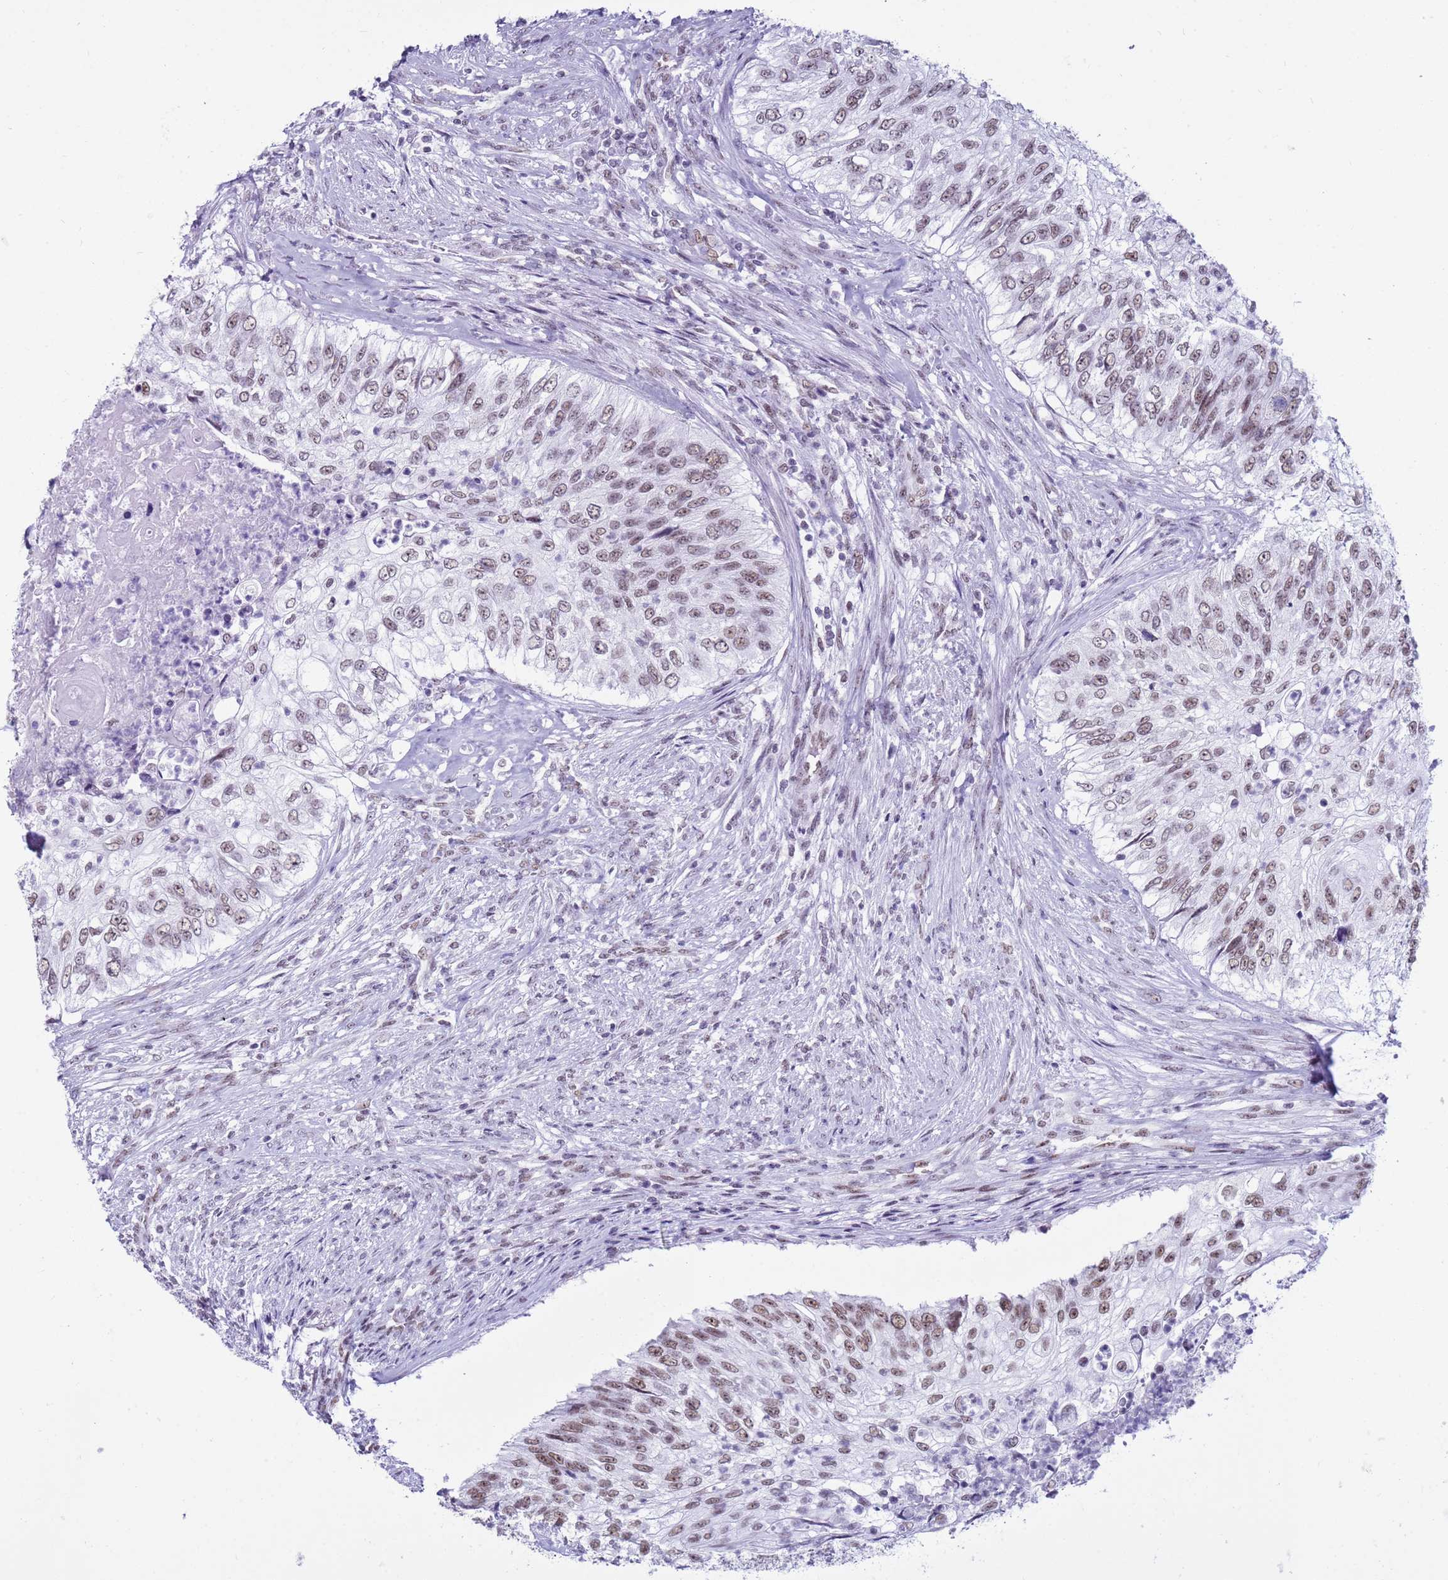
{"staining": {"intensity": "moderate", "quantity": ">75%", "location": "nuclear"}, "tissue": "urothelial cancer", "cell_type": "Tumor cells", "image_type": "cancer", "snomed": [{"axis": "morphology", "description": "Urothelial carcinoma, High grade"}, {"axis": "topography", "description": "Urinary bladder"}], "caption": "Urothelial carcinoma (high-grade) stained for a protein shows moderate nuclear positivity in tumor cells.", "gene": "DHX15", "patient": {"sex": "female", "age": 60}}